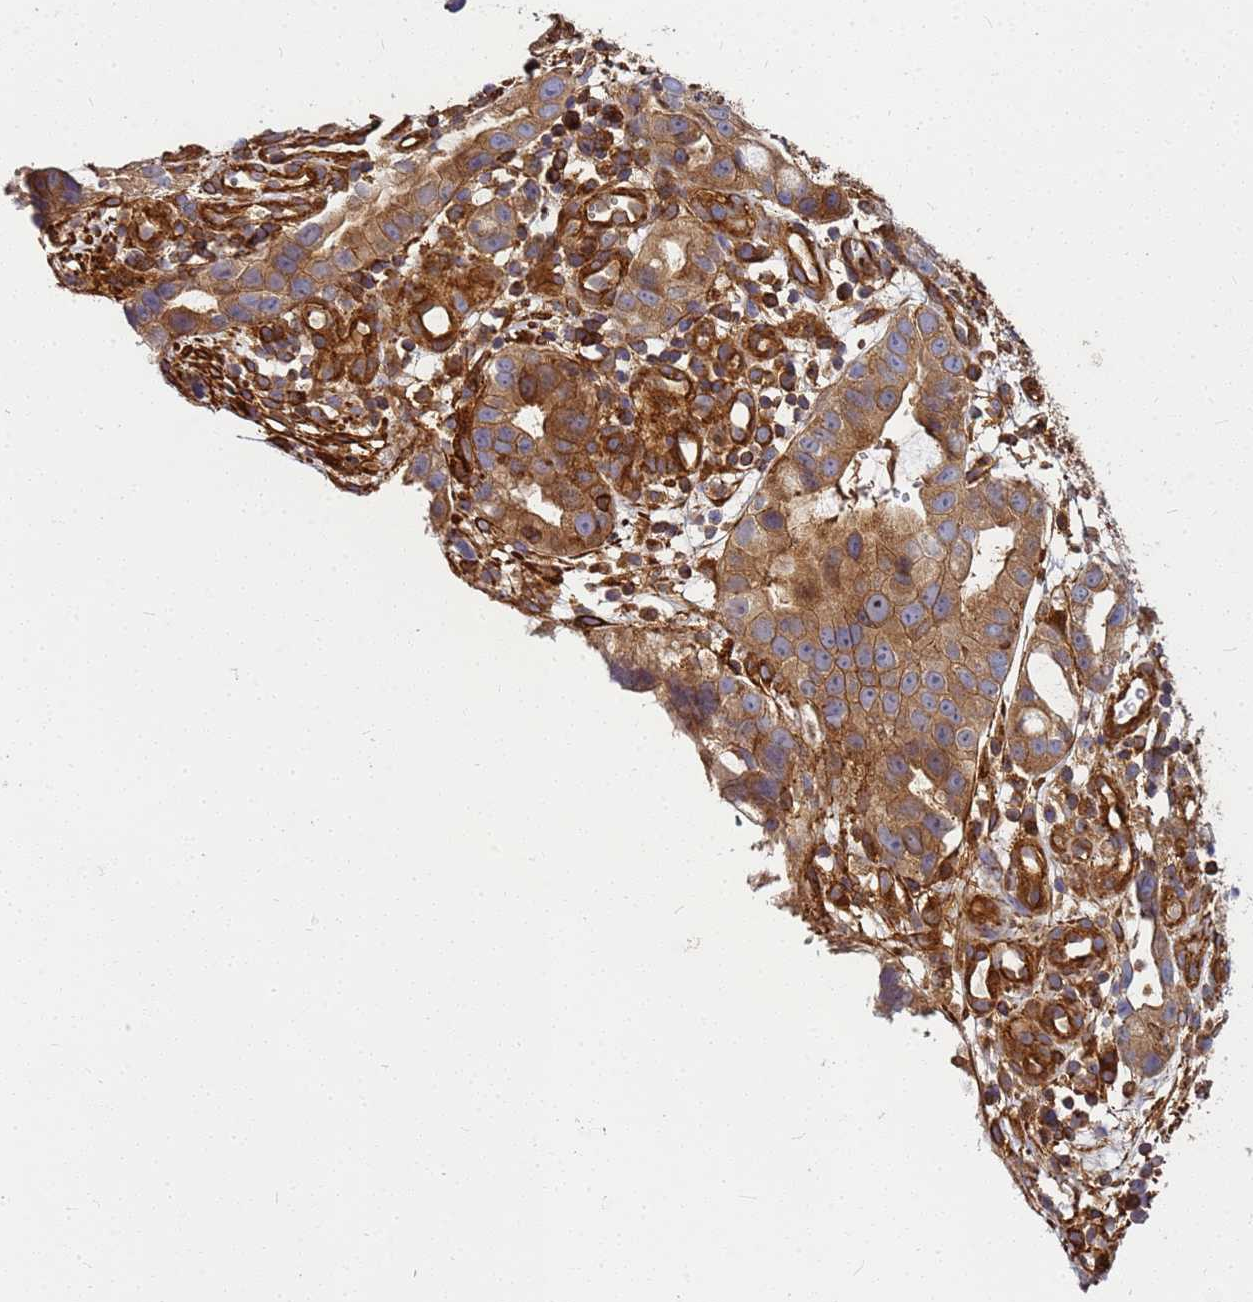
{"staining": {"intensity": "moderate", "quantity": ">75%", "location": "cytoplasmic/membranous"}, "tissue": "stomach cancer", "cell_type": "Tumor cells", "image_type": "cancer", "snomed": [{"axis": "morphology", "description": "Adenocarcinoma, NOS"}, {"axis": "topography", "description": "Stomach"}], "caption": "IHC of human stomach cancer (adenocarcinoma) demonstrates medium levels of moderate cytoplasmic/membranous staining in about >75% of tumor cells.", "gene": "C2CD5", "patient": {"sex": "male", "age": 55}}